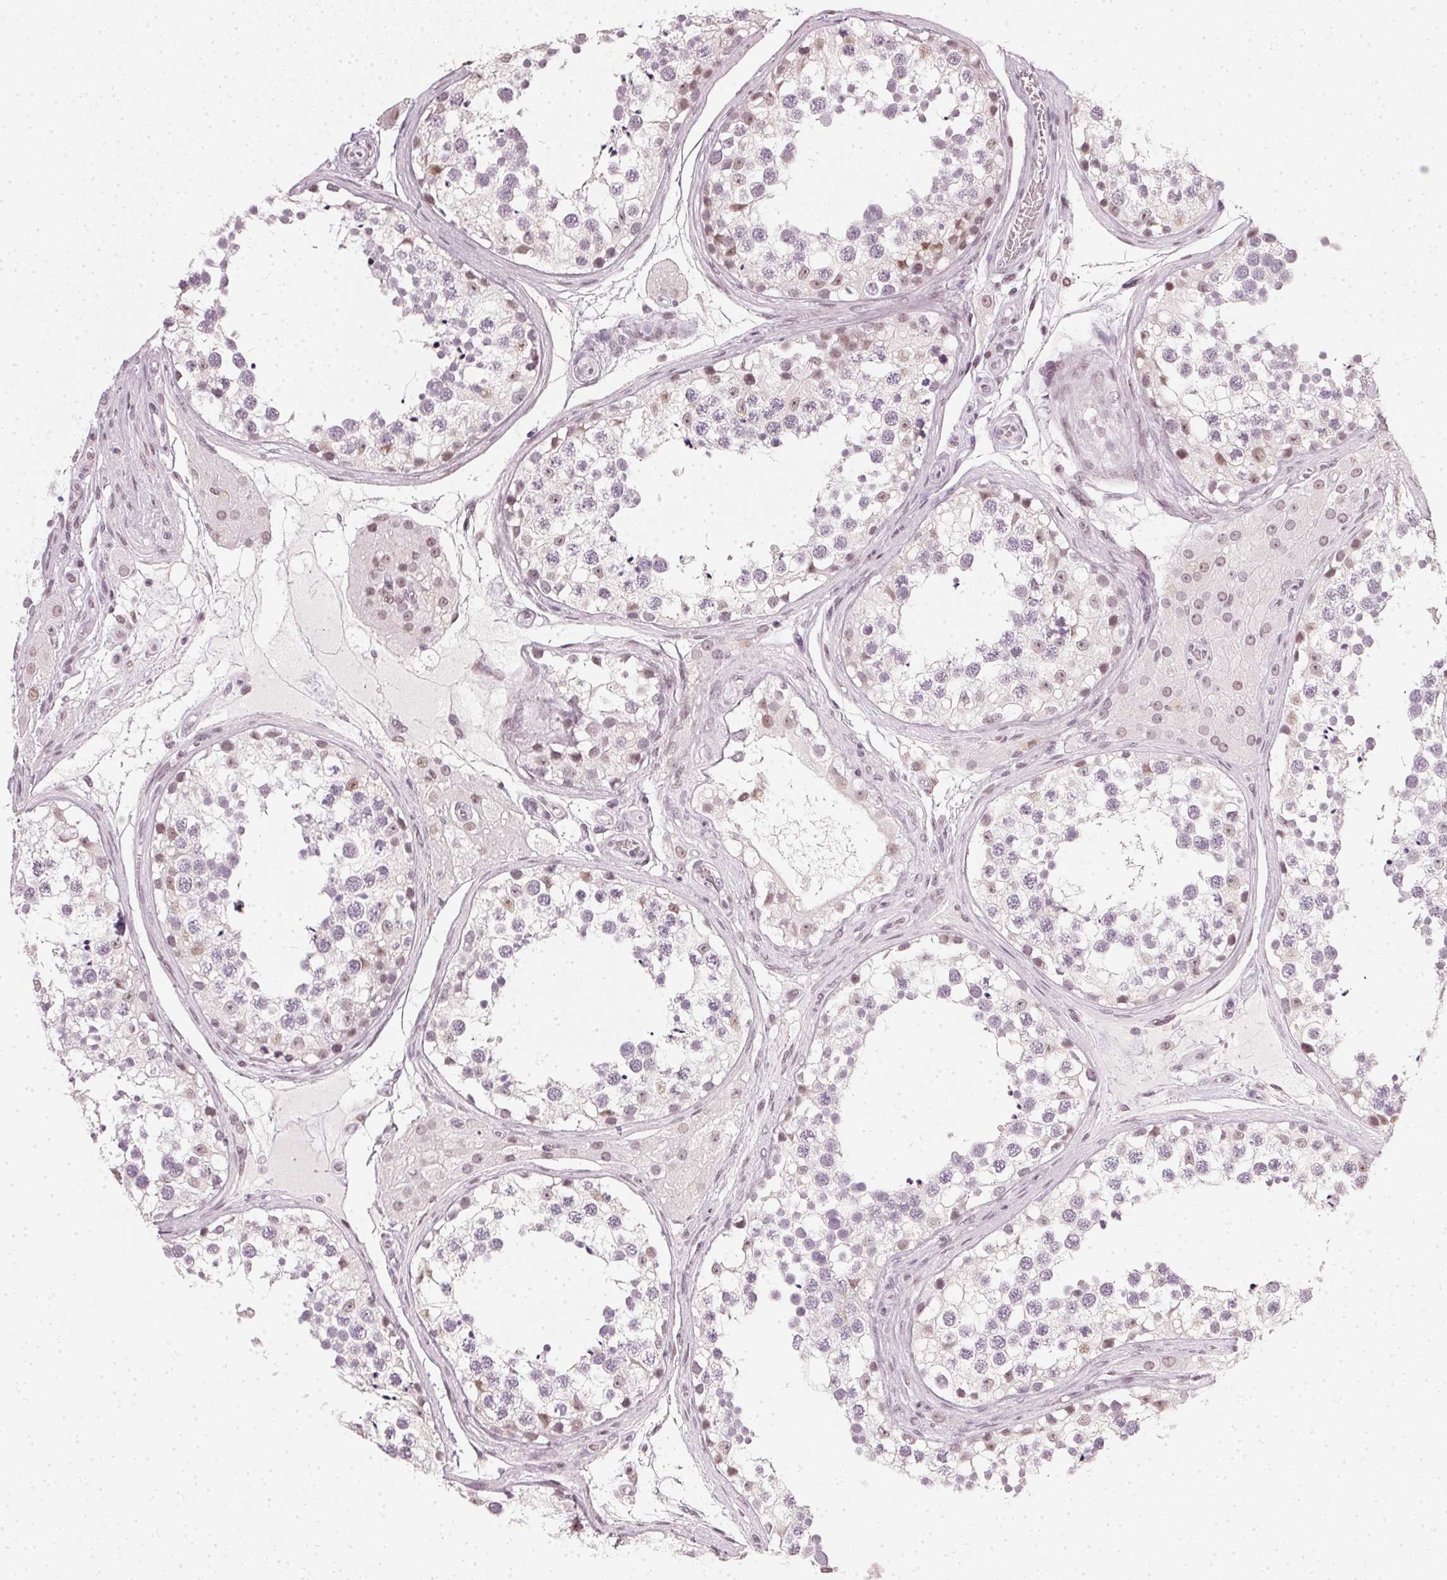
{"staining": {"intensity": "weak", "quantity": "<25%", "location": "nuclear"}, "tissue": "testis", "cell_type": "Cells in seminiferous ducts", "image_type": "normal", "snomed": [{"axis": "morphology", "description": "Normal tissue, NOS"}, {"axis": "morphology", "description": "Seminoma, NOS"}, {"axis": "topography", "description": "Testis"}], "caption": "This is an IHC micrograph of normal testis. There is no staining in cells in seminiferous ducts.", "gene": "DNAJC6", "patient": {"sex": "male", "age": 65}}